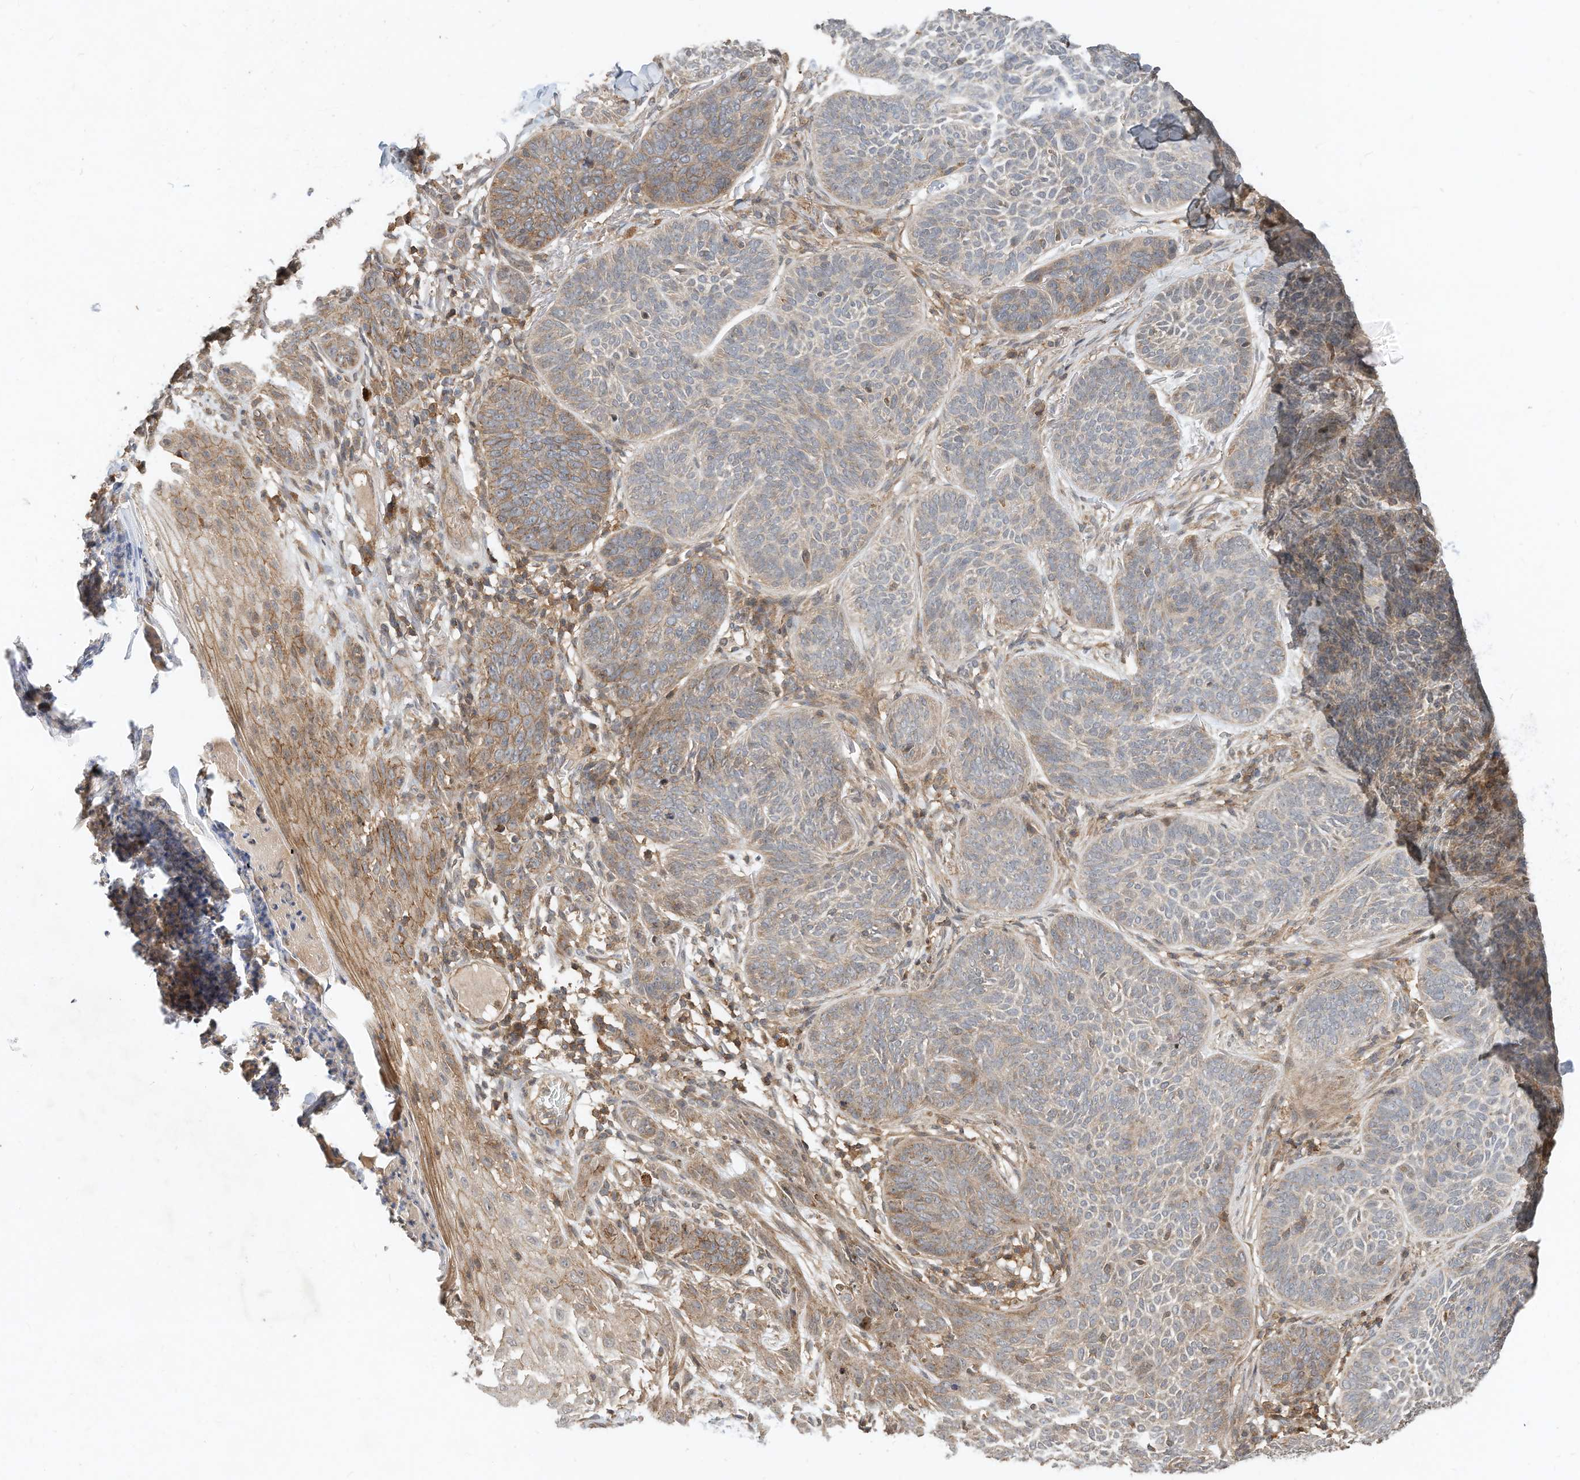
{"staining": {"intensity": "moderate", "quantity": "<25%", "location": "cytoplasmic/membranous"}, "tissue": "skin cancer", "cell_type": "Tumor cells", "image_type": "cancer", "snomed": [{"axis": "morphology", "description": "Basal cell carcinoma"}, {"axis": "topography", "description": "Skin"}], "caption": "The immunohistochemical stain shows moderate cytoplasmic/membranous positivity in tumor cells of skin cancer tissue. (DAB = brown stain, brightfield microscopy at high magnification).", "gene": "CPAMD8", "patient": {"sex": "male", "age": 85}}